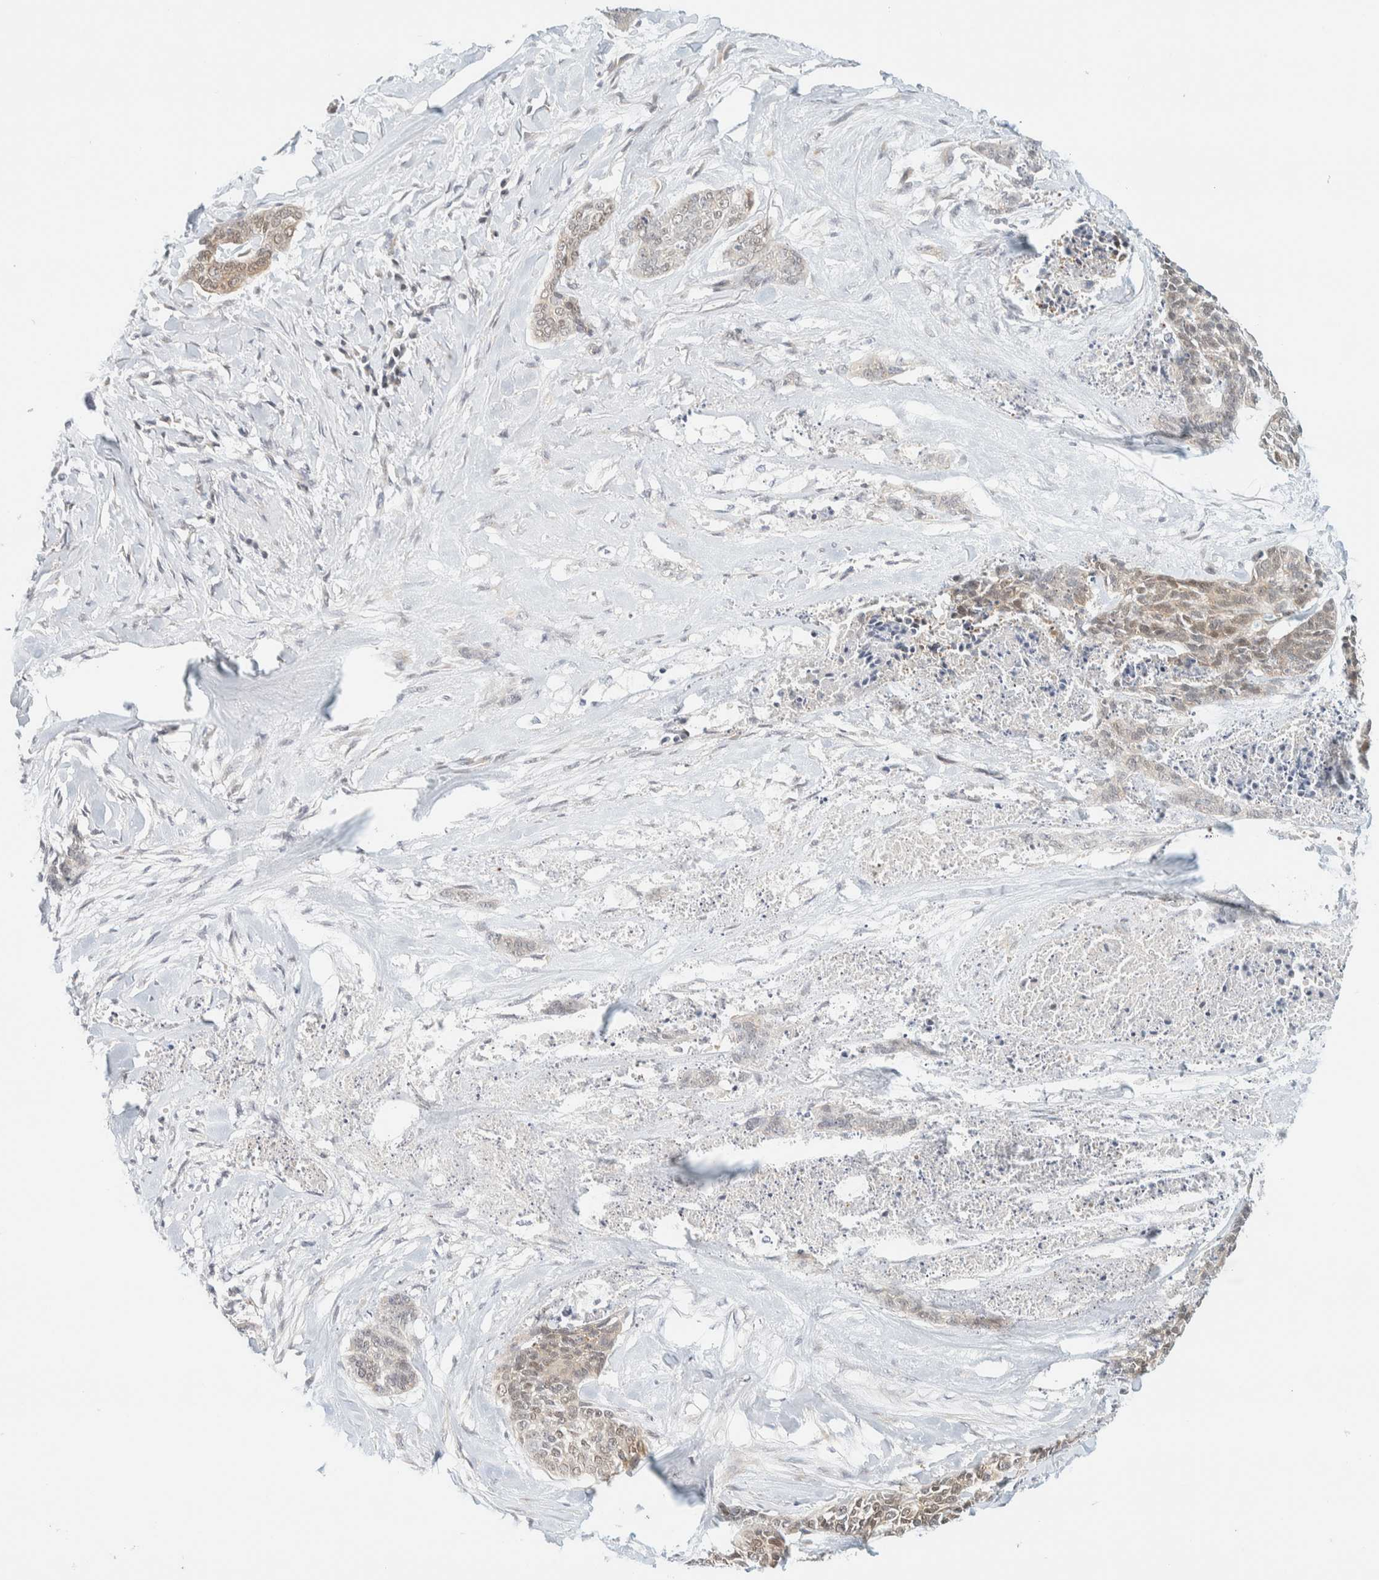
{"staining": {"intensity": "weak", "quantity": "25%-75%", "location": "cytoplasmic/membranous,nuclear"}, "tissue": "skin cancer", "cell_type": "Tumor cells", "image_type": "cancer", "snomed": [{"axis": "morphology", "description": "Basal cell carcinoma"}, {"axis": "topography", "description": "Skin"}], "caption": "Weak cytoplasmic/membranous and nuclear protein positivity is seen in about 25%-75% of tumor cells in skin basal cell carcinoma.", "gene": "PCYT2", "patient": {"sex": "female", "age": 64}}